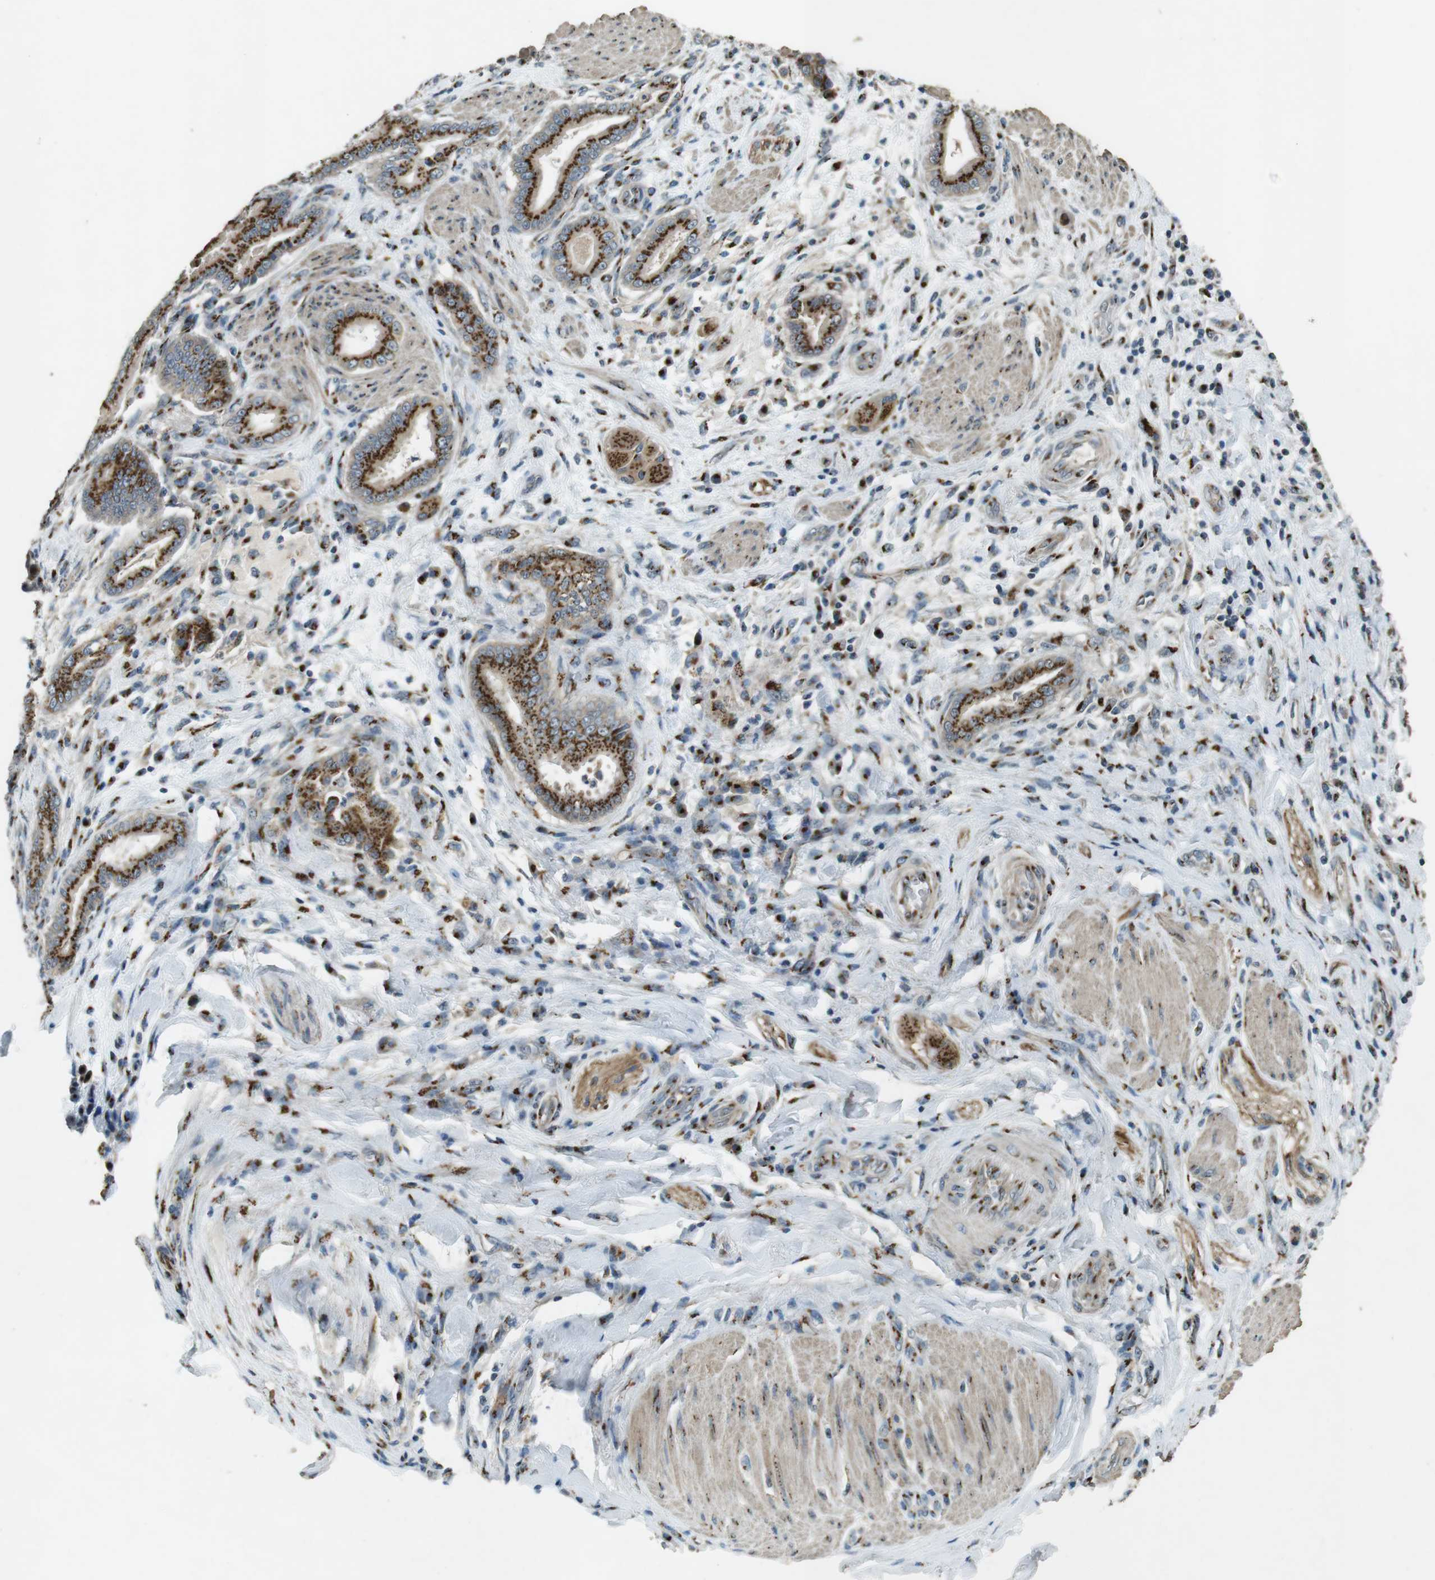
{"staining": {"intensity": "strong", "quantity": ">75%", "location": "cytoplasmic/membranous"}, "tissue": "pancreatic cancer", "cell_type": "Tumor cells", "image_type": "cancer", "snomed": [{"axis": "morphology", "description": "Normal tissue, NOS"}, {"axis": "morphology", "description": "Adenocarcinoma, NOS"}, {"axis": "topography", "description": "Pancreas"}], "caption": "Tumor cells display strong cytoplasmic/membranous positivity in about >75% of cells in pancreatic adenocarcinoma.", "gene": "TMEM115", "patient": {"sex": "male", "age": 63}}